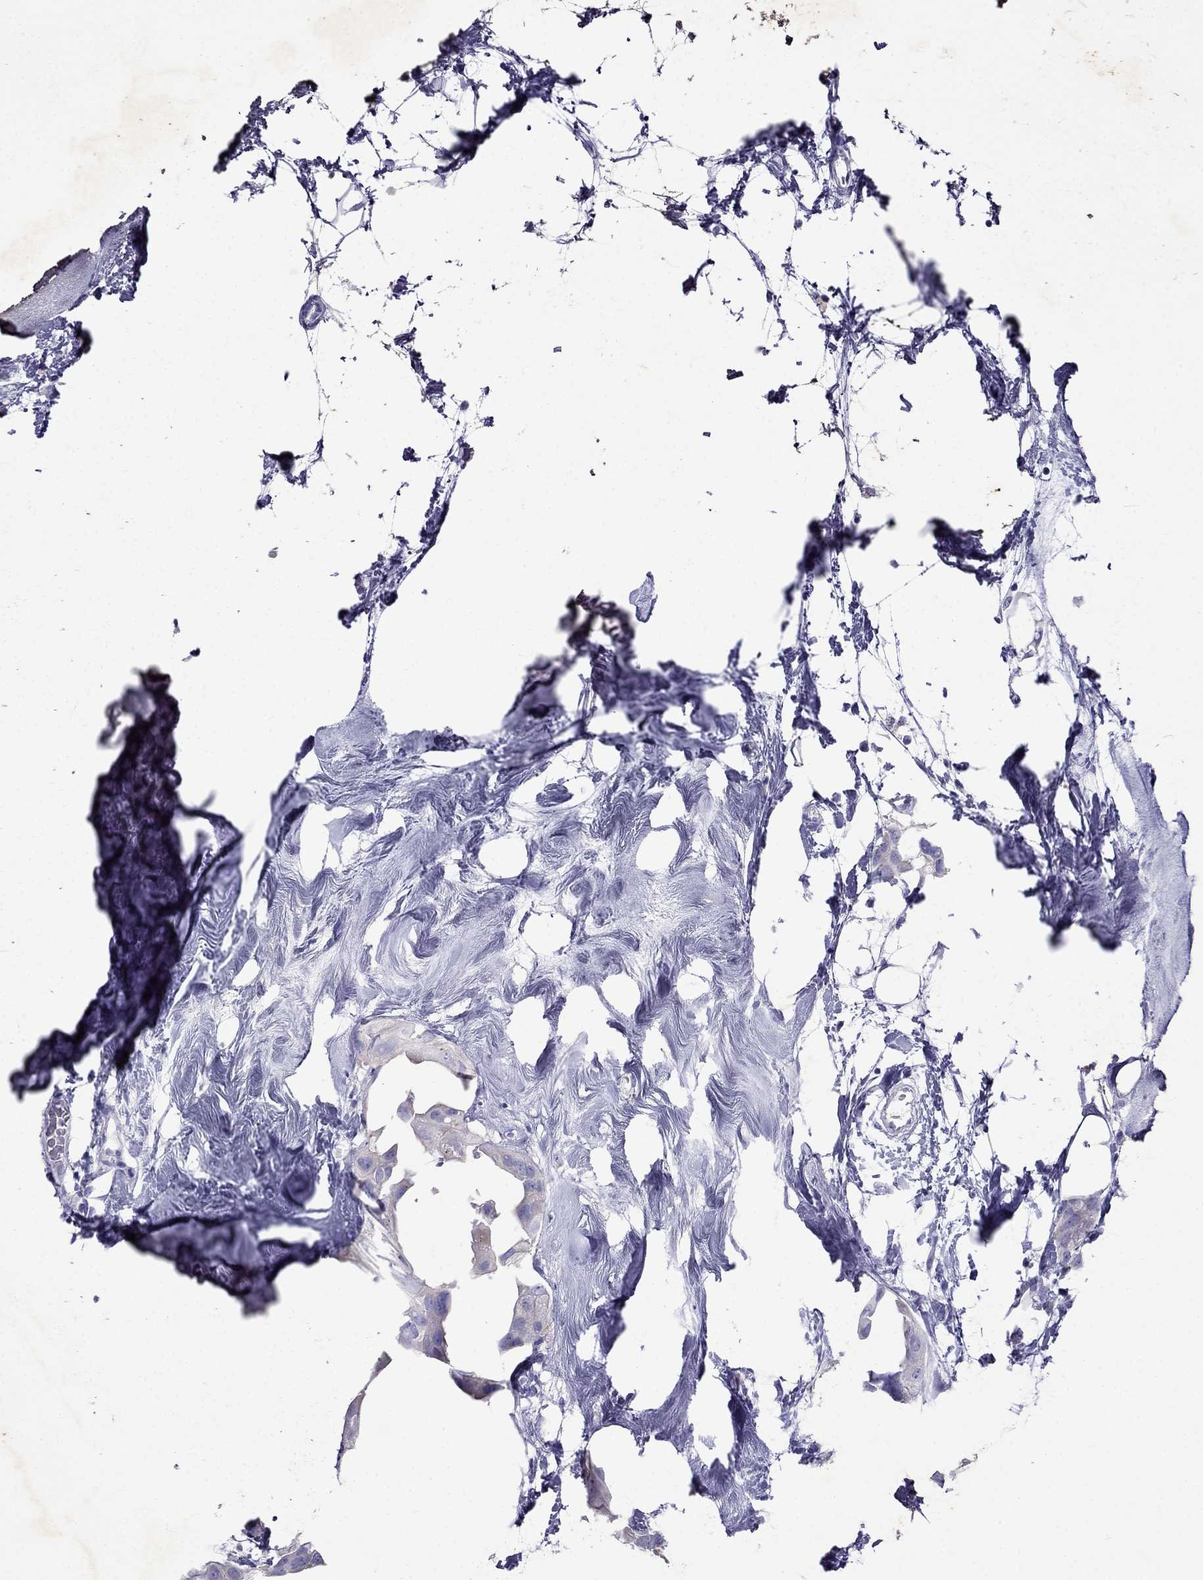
{"staining": {"intensity": "weak", "quantity": "<25%", "location": "cytoplasmic/membranous"}, "tissue": "breast cancer", "cell_type": "Tumor cells", "image_type": "cancer", "snomed": [{"axis": "morphology", "description": "Normal tissue, NOS"}, {"axis": "morphology", "description": "Duct carcinoma"}, {"axis": "topography", "description": "Breast"}], "caption": "This image is of breast cancer stained with immunohistochemistry to label a protein in brown with the nuclei are counter-stained blue. There is no expression in tumor cells. Nuclei are stained in blue.", "gene": "TDRD1", "patient": {"sex": "female", "age": 40}}